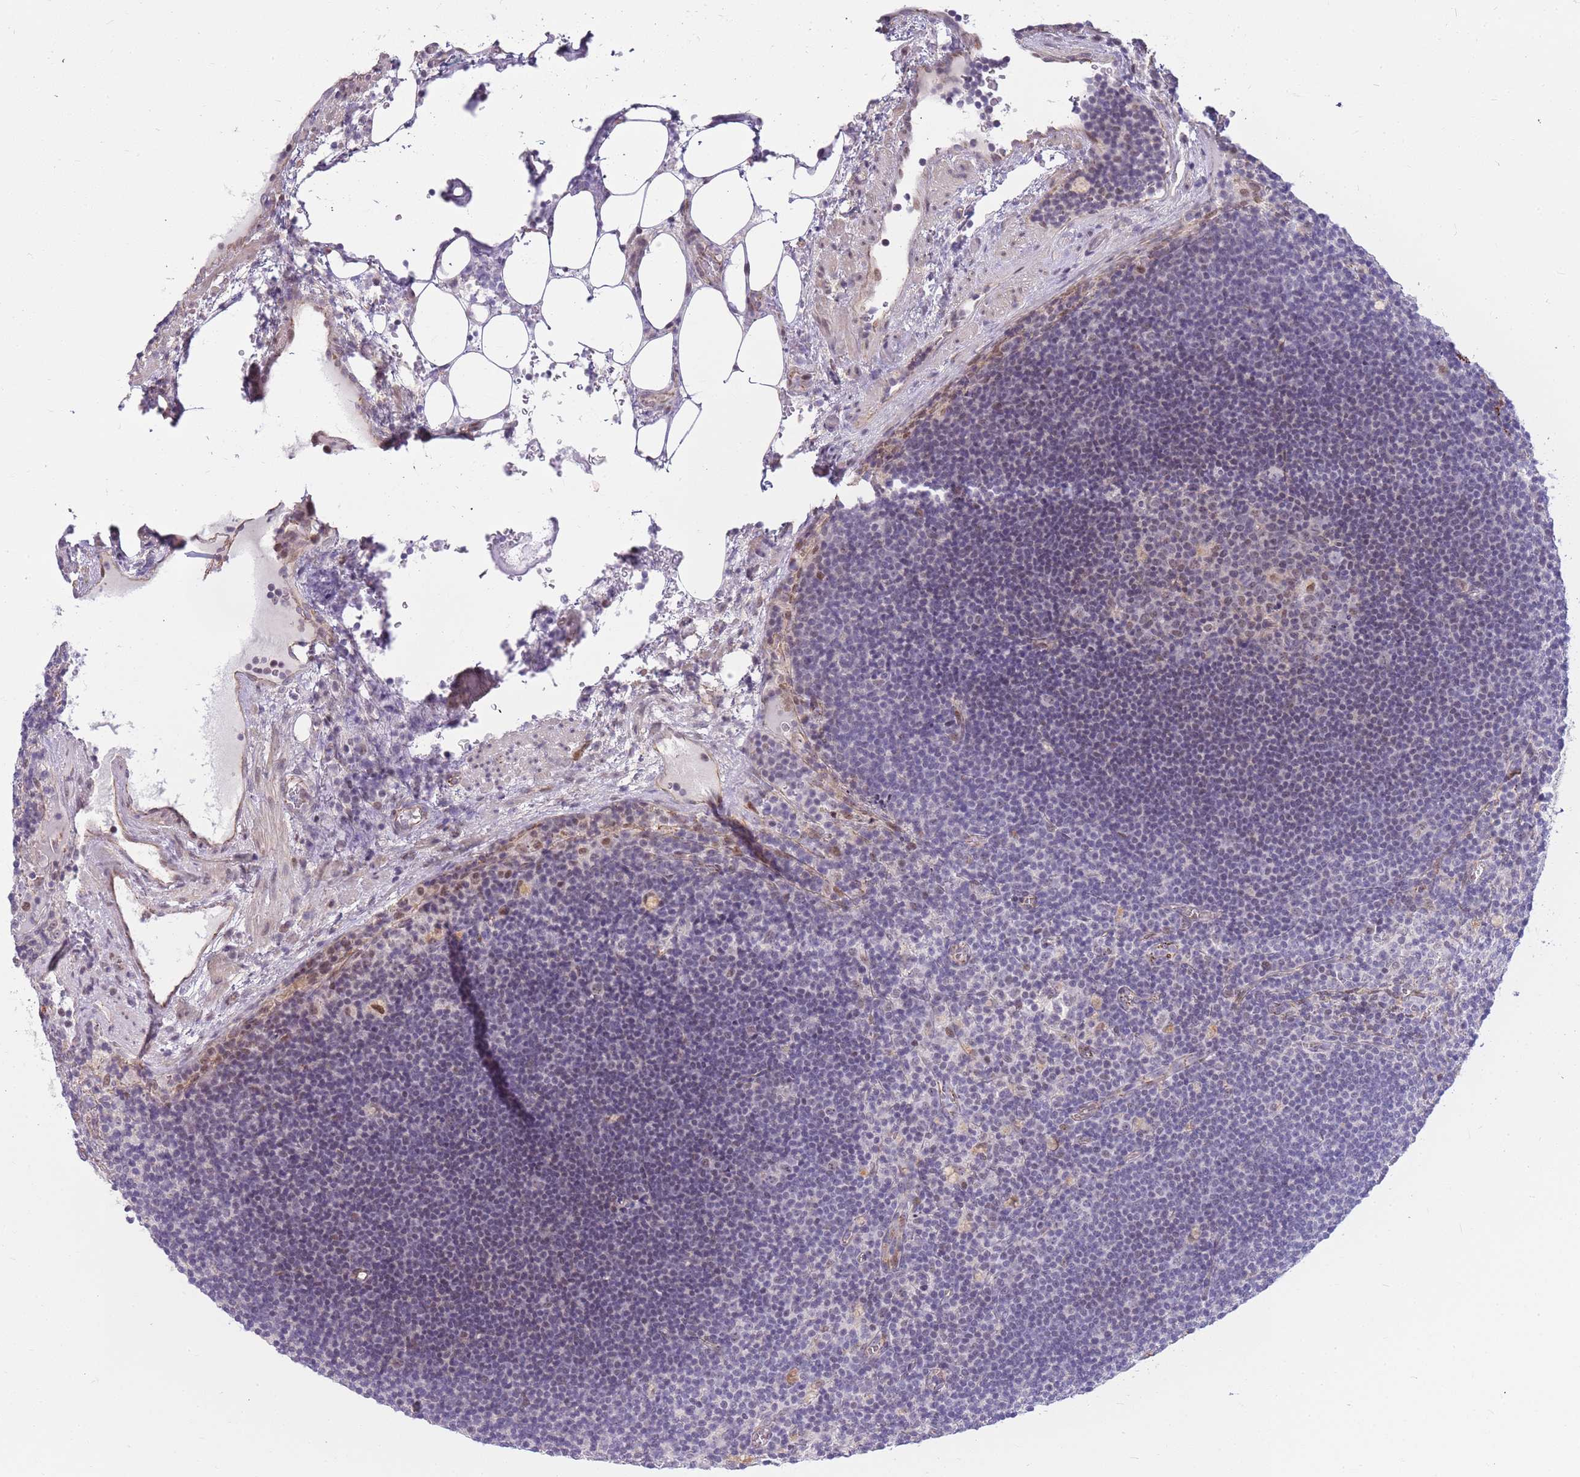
{"staining": {"intensity": "negative", "quantity": "none", "location": "none"}, "tissue": "lymph node", "cell_type": "Germinal center cells", "image_type": "normal", "snomed": [{"axis": "morphology", "description": "Normal tissue, NOS"}, {"axis": "topography", "description": "Lymph node"}], "caption": "Immunohistochemistry (IHC) of benign human lymph node reveals no staining in germinal center cells. The staining was performed using DAB to visualize the protein expression in brown, while the nuclei were stained in blue with hematoxylin (Magnification: 20x).", "gene": "CLBA1", "patient": {"sex": "male", "age": 69}}